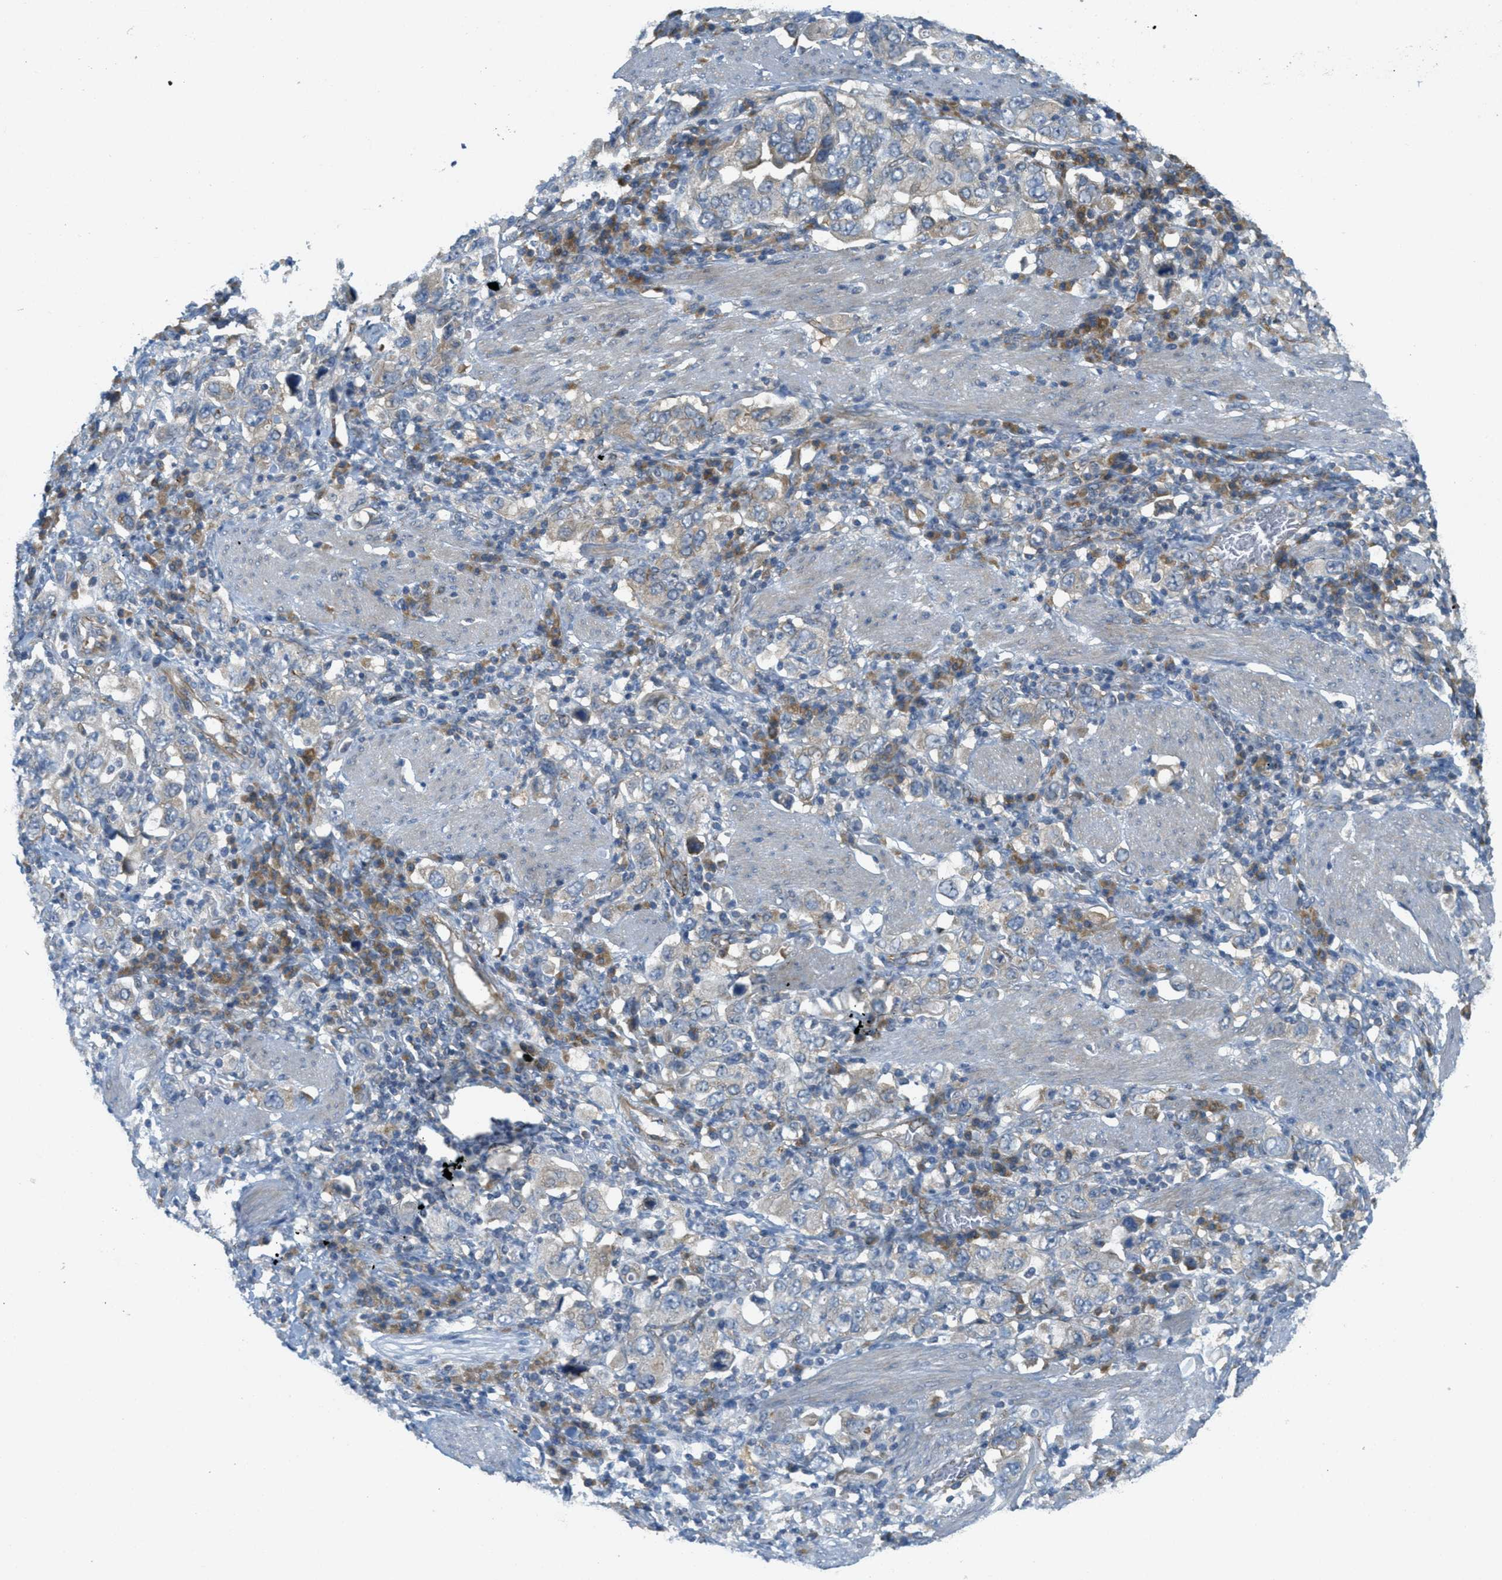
{"staining": {"intensity": "negative", "quantity": "none", "location": "none"}, "tissue": "stomach cancer", "cell_type": "Tumor cells", "image_type": "cancer", "snomed": [{"axis": "morphology", "description": "Adenocarcinoma, NOS"}, {"axis": "topography", "description": "Stomach, upper"}], "caption": "This is an IHC histopathology image of stomach cancer (adenocarcinoma). There is no positivity in tumor cells.", "gene": "JCAD", "patient": {"sex": "male", "age": 62}}